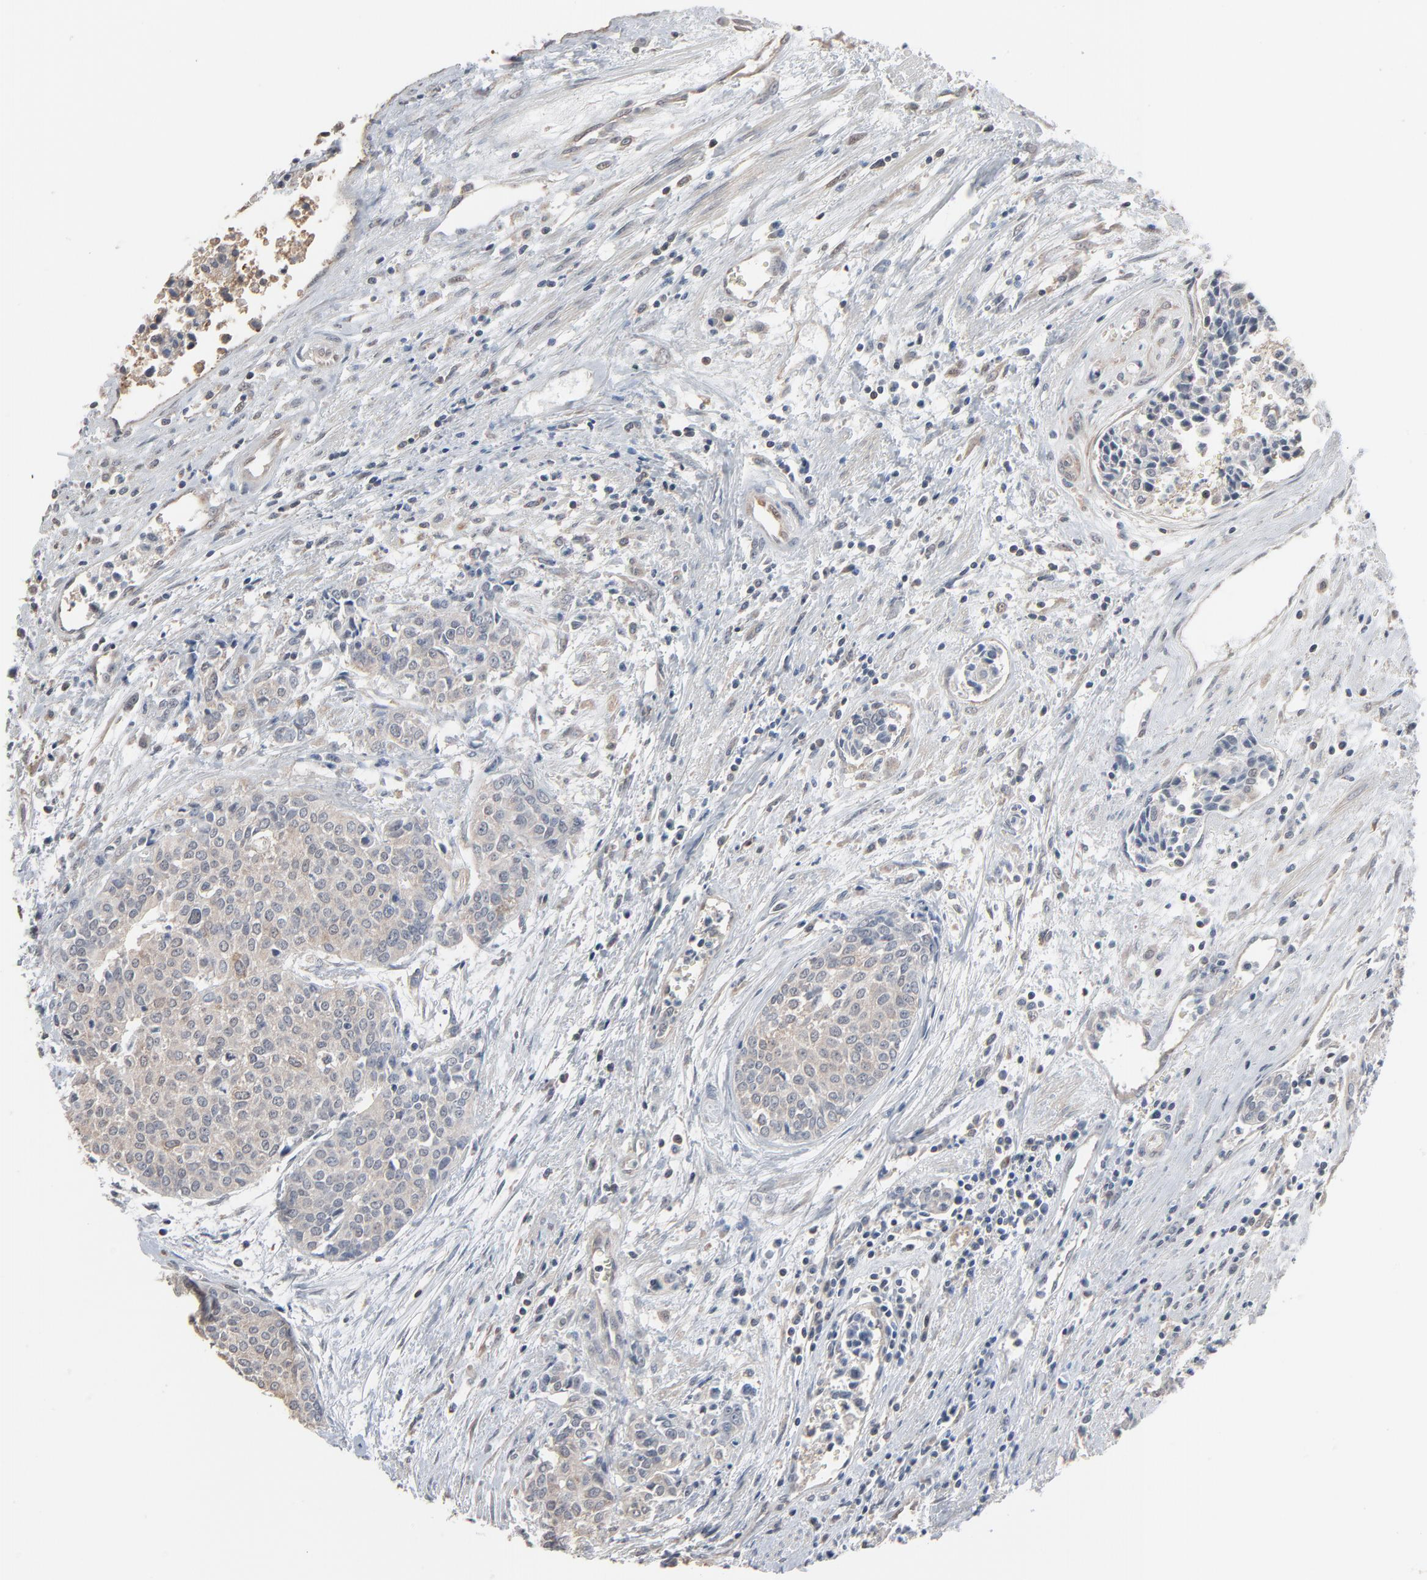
{"staining": {"intensity": "weak", "quantity": ">75%", "location": "cytoplasmic/membranous"}, "tissue": "urothelial cancer", "cell_type": "Tumor cells", "image_type": "cancer", "snomed": [{"axis": "morphology", "description": "Urothelial carcinoma, Low grade"}, {"axis": "topography", "description": "Urinary bladder"}], "caption": "Urothelial cancer stained for a protein (brown) displays weak cytoplasmic/membranous positive positivity in about >75% of tumor cells.", "gene": "CCT5", "patient": {"sex": "female", "age": 73}}